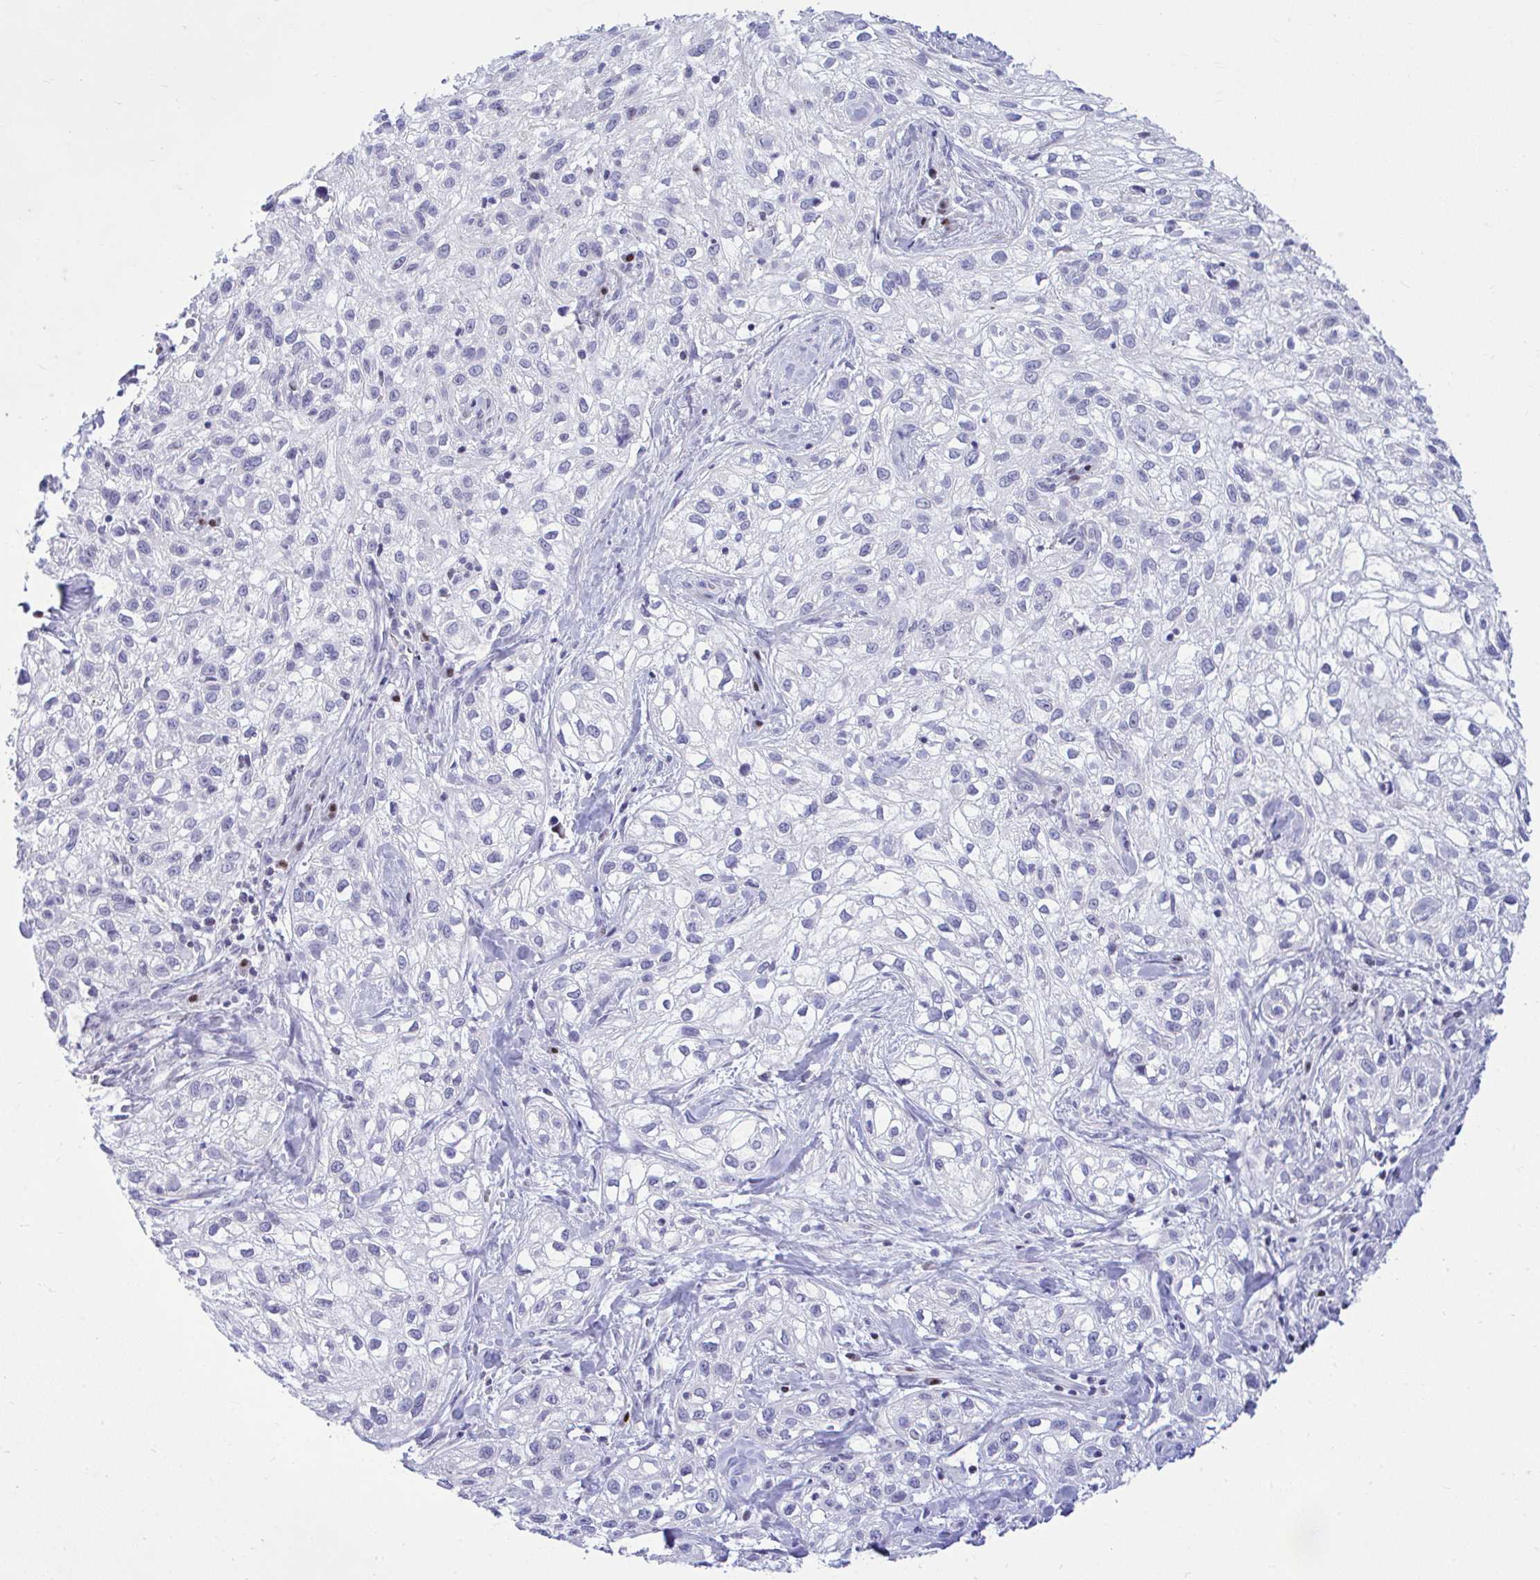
{"staining": {"intensity": "negative", "quantity": "none", "location": "none"}, "tissue": "skin cancer", "cell_type": "Tumor cells", "image_type": "cancer", "snomed": [{"axis": "morphology", "description": "Squamous cell carcinoma, NOS"}, {"axis": "topography", "description": "Skin"}], "caption": "Immunohistochemistry (IHC) micrograph of neoplastic tissue: human skin cancer (squamous cell carcinoma) stained with DAB (3,3'-diaminobenzidine) displays no significant protein positivity in tumor cells.", "gene": "SLC25A51", "patient": {"sex": "male", "age": 82}}